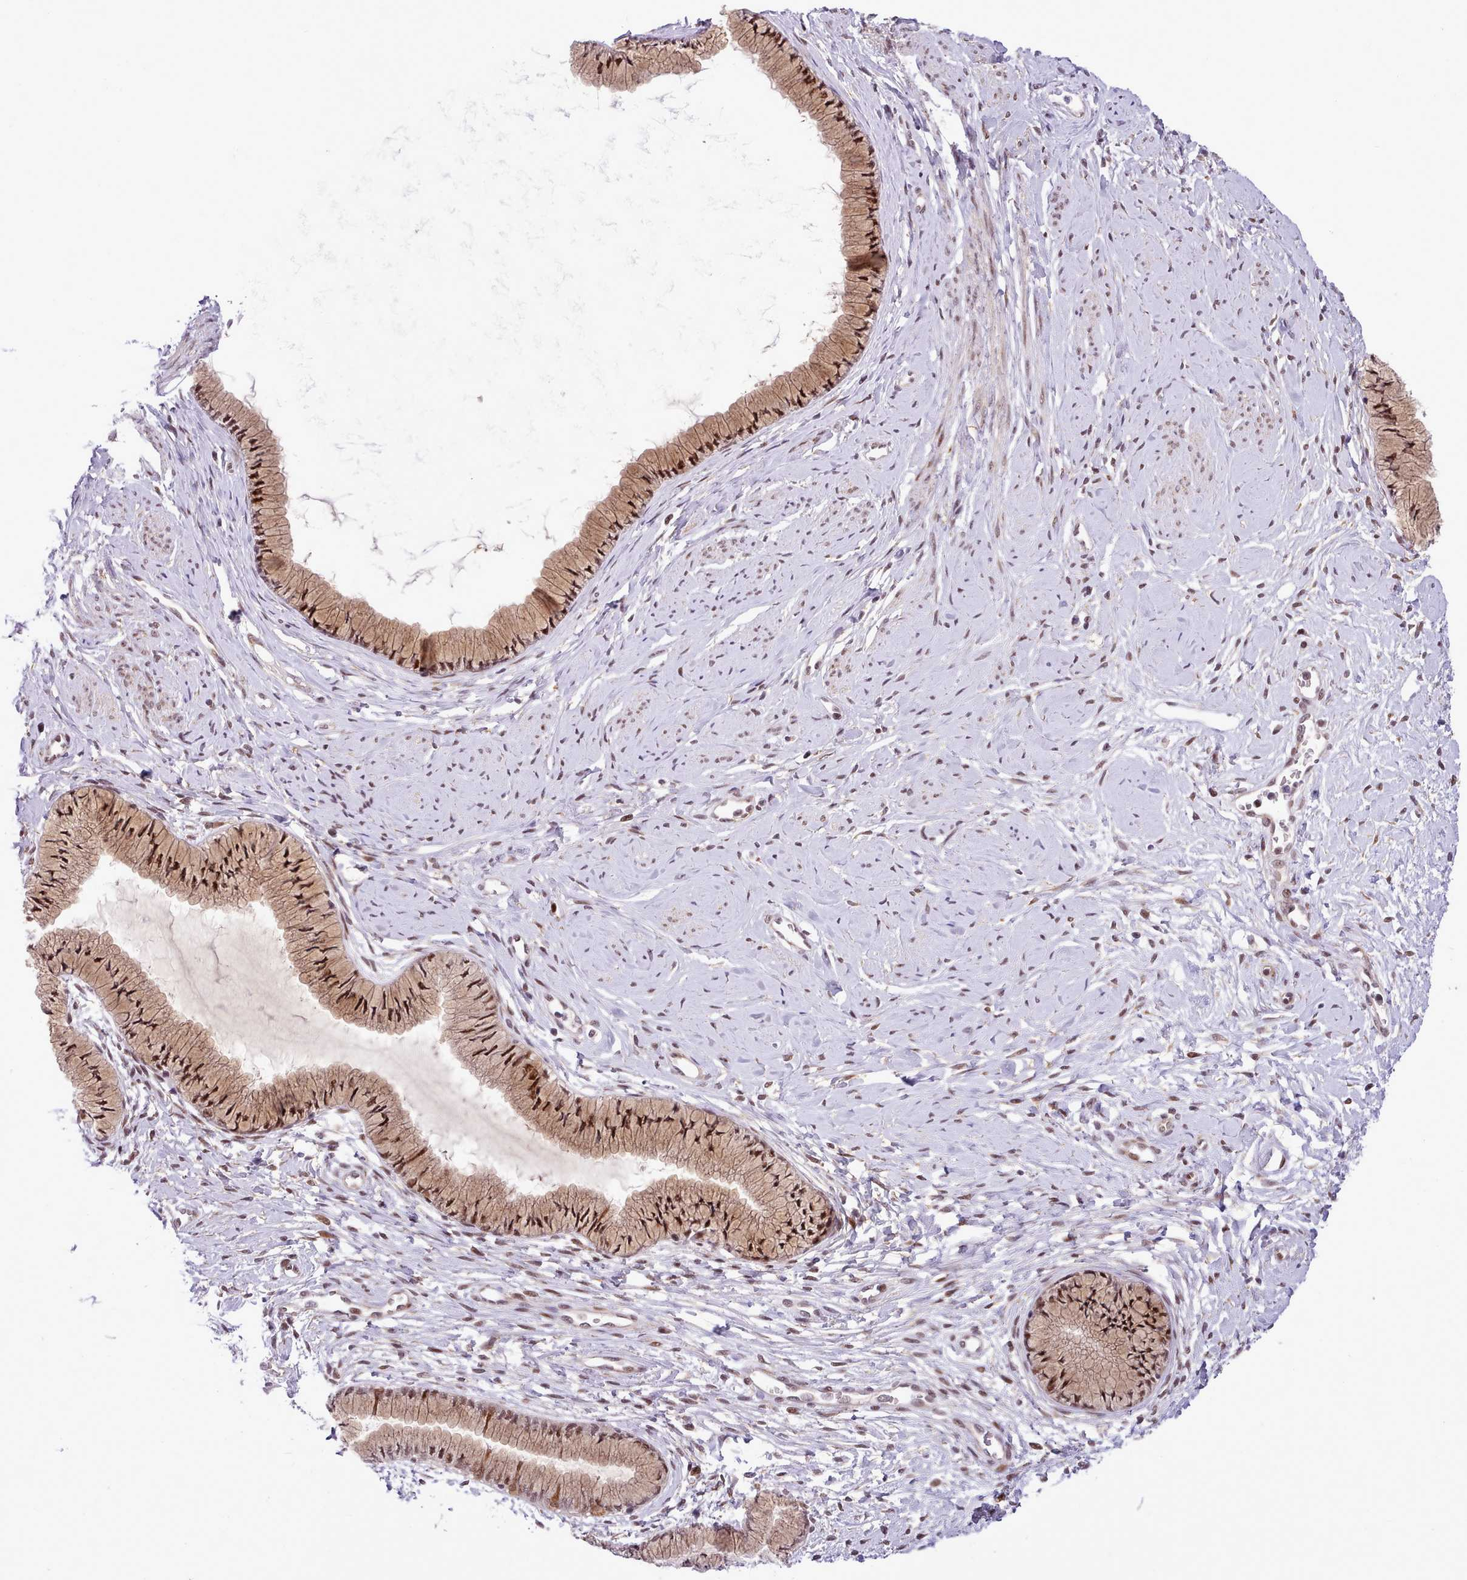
{"staining": {"intensity": "moderate", "quantity": ">75%", "location": "cytoplasmic/membranous,nuclear"}, "tissue": "cervix", "cell_type": "Glandular cells", "image_type": "normal", "snomed": [{"axis": "morphology", "description": "Normal tissue, NOS"}, {"axis": "topography", "description": "Cervix"}], "caption": "Immunohistochemistry (IHC) (DAB) staining of normal human cervix shows moderate cytoplasmic/membranous,nuclear protein positivity in about >75% of glandular cells. (DAB = brown stain, brightfield microscopy at high magnification).", "gene": "HOXB7", "patient": {"sex": "female", "age": 42}}